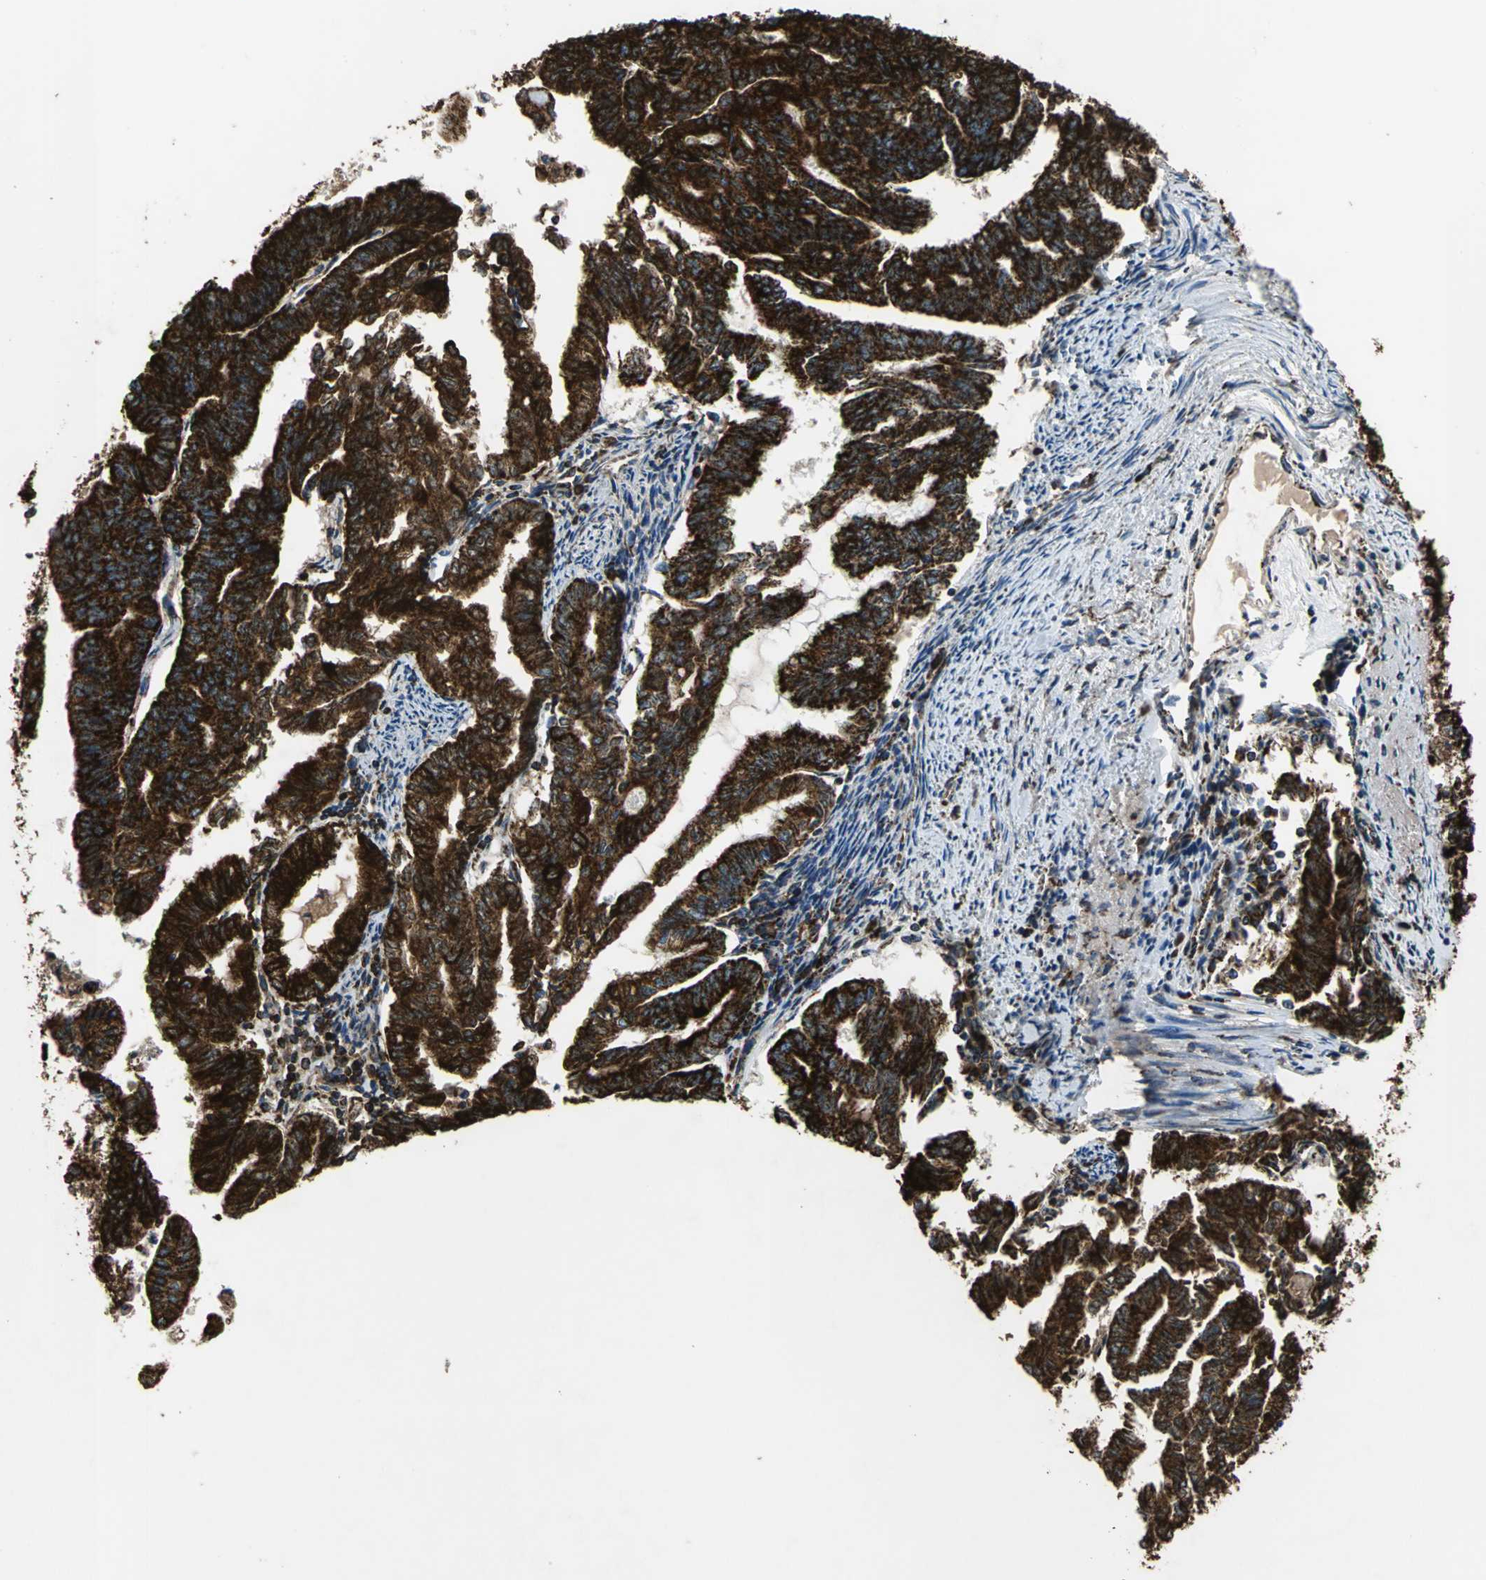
{"staining": {"intensity": "strong", "quantity": ">75%", "location": "cytoplasmic/membranous"}, "tissue": "endometrial cancer", "cell_type": "Tumor cells", "image_type": "cancer", "snomed": [{"axis": "morphology", "description": "Adenocarcinoma, NOS"}, {"axis": "topography", "description": "Endometrium"}], "caption": "High-power microscopy captured an immunohistochemistry (IHC) image of endometrial cancer (adenocarcinoma), revealing strong cytoplasmic/membranous positivity in about >75% of tumor cells. (IHC, brightfield microscopy, high magnification).", "gene": "ECH1", "patient": {"sex": "female", "age": 79}}